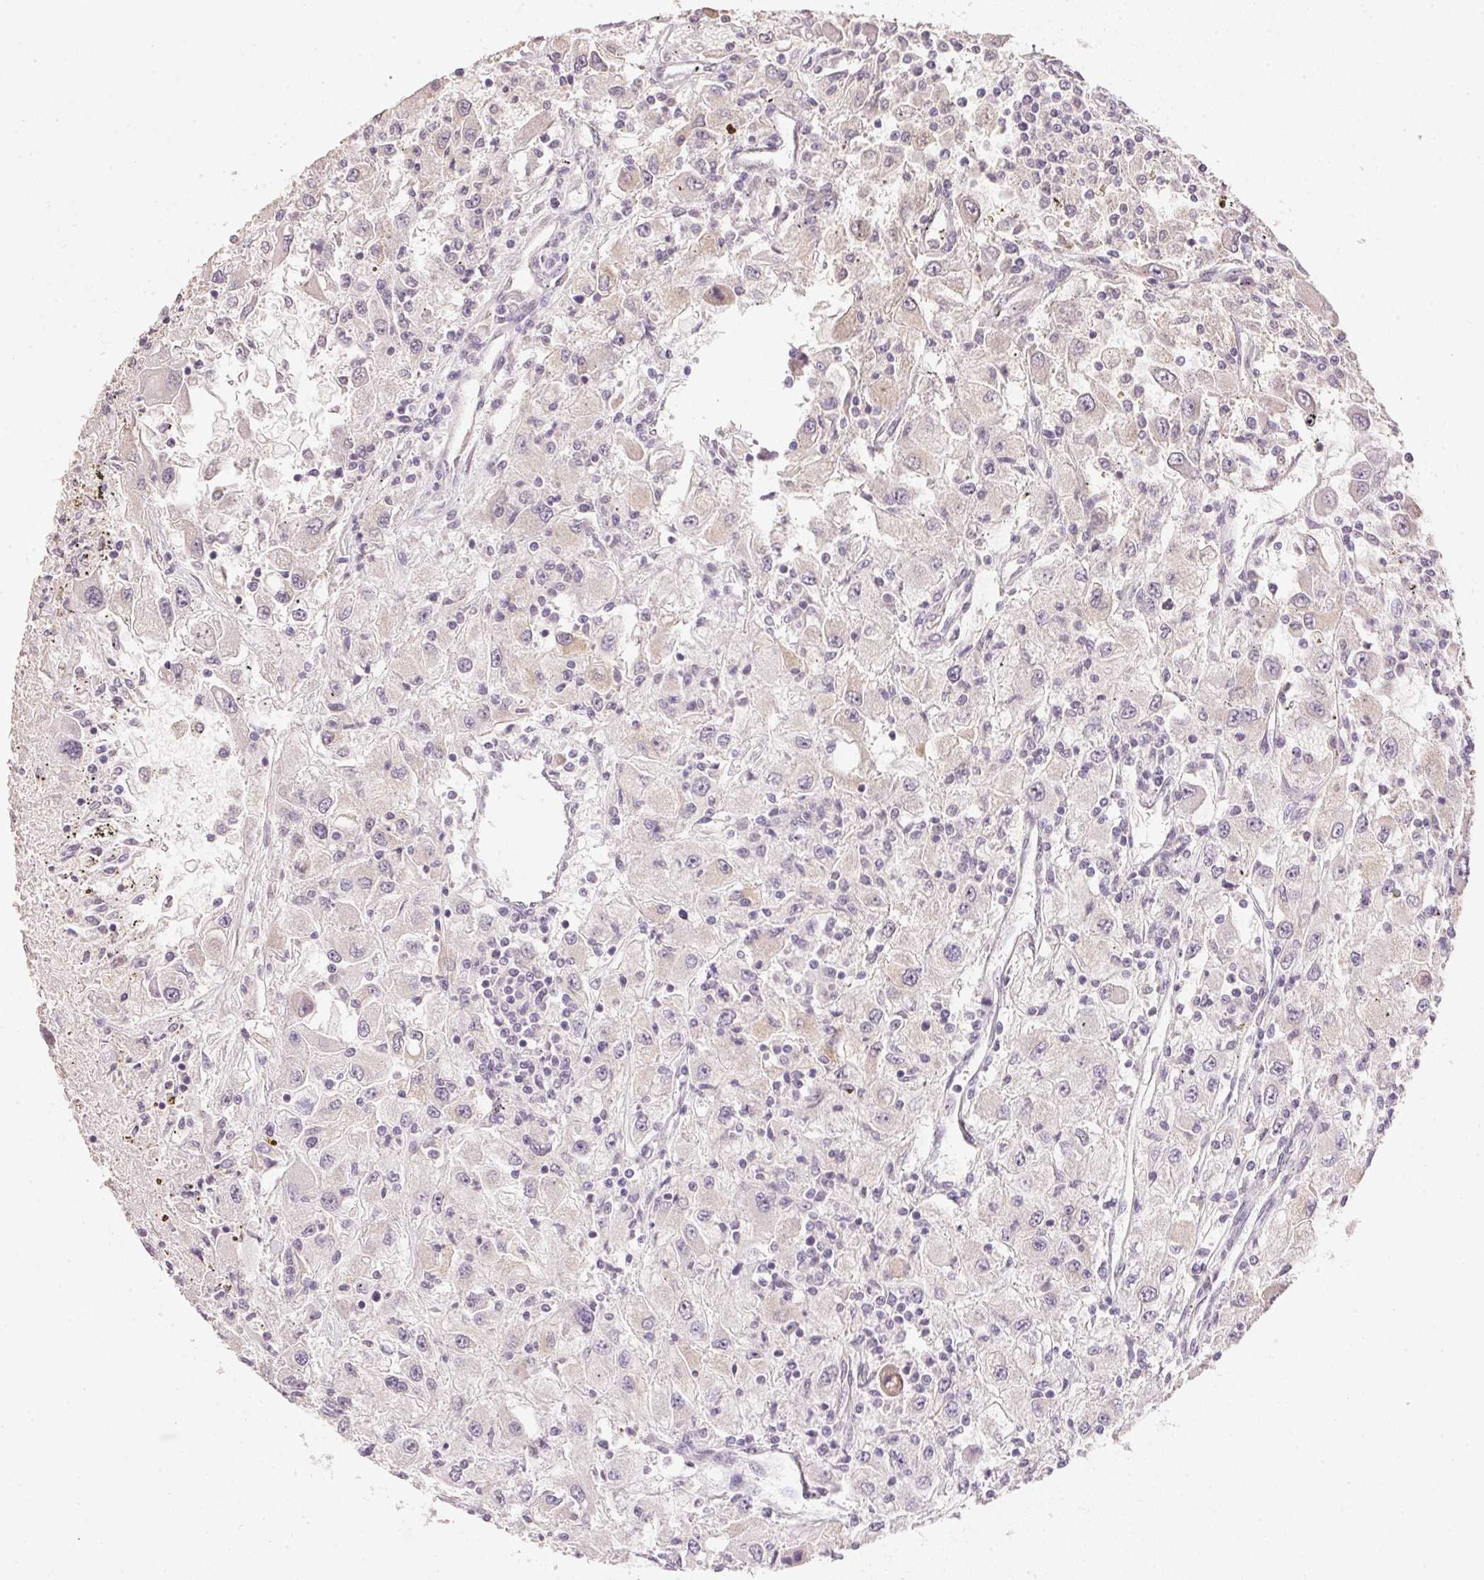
{"staining": {"intensity": "weak", "quantity": "<25%", "location": "cytoplasmic/membranous"}, "tissue": "renal cancer", "cell_type": "Tumor cells", "image_type": "cancer", "snomed": [{"axis": "morphology", "description": "Adenocarcinoma, NOS"}, {"axis": "topography", "description": "Kidney"}], "caption": "Immunohistochemistry (IHC) micrograph of human renal adenocarcinoma stained for a protein (brown), which reveals no positivity in tumor cells.", "gene": "DHCR24", "patient": {"sex": "female", "age": 67}}